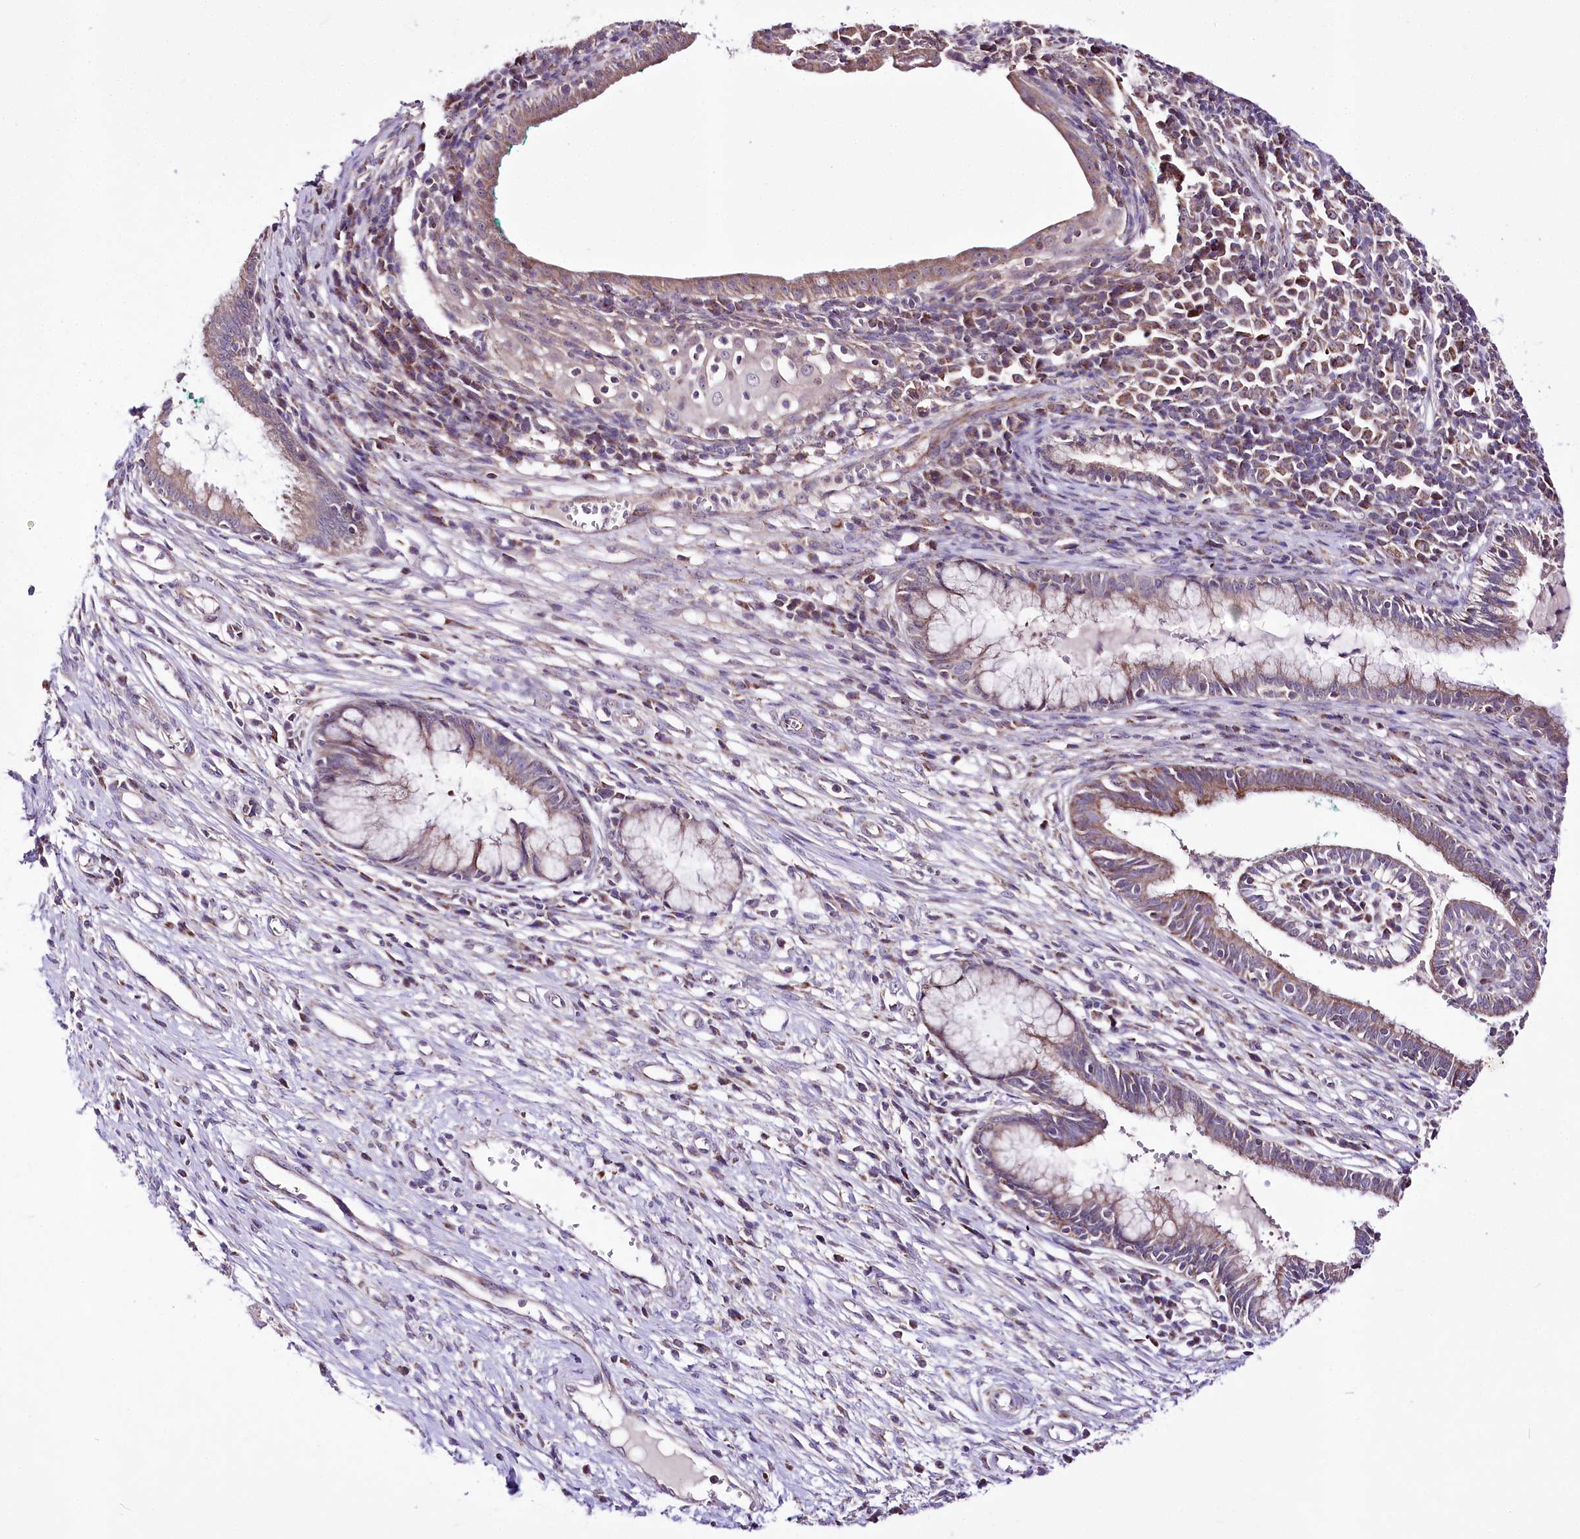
{"staining": {"intensity": "moderate", "quantity": "25%-75%", "location": "cytoplasmic/membranous"}, "tissue": "cervix", "cell_type": "Glandular cells", "image_type": "normal", "snomed": [{"axis": "morphology", "description": "Normal tissue, NOS"}, {"axis": "morphology", "description": "Adenocarcinoma, NOS"}, {"axis": "topography", "description": "Cervix"}], "caption": "This image displays IHC staining of unremarkable cervix, with medium moderate cytoplasmic/membranous positivity in approximately 25%-75% of glandular cells.", "gene": "ATE1", "patient": {"sex": "female", "age": 29}}